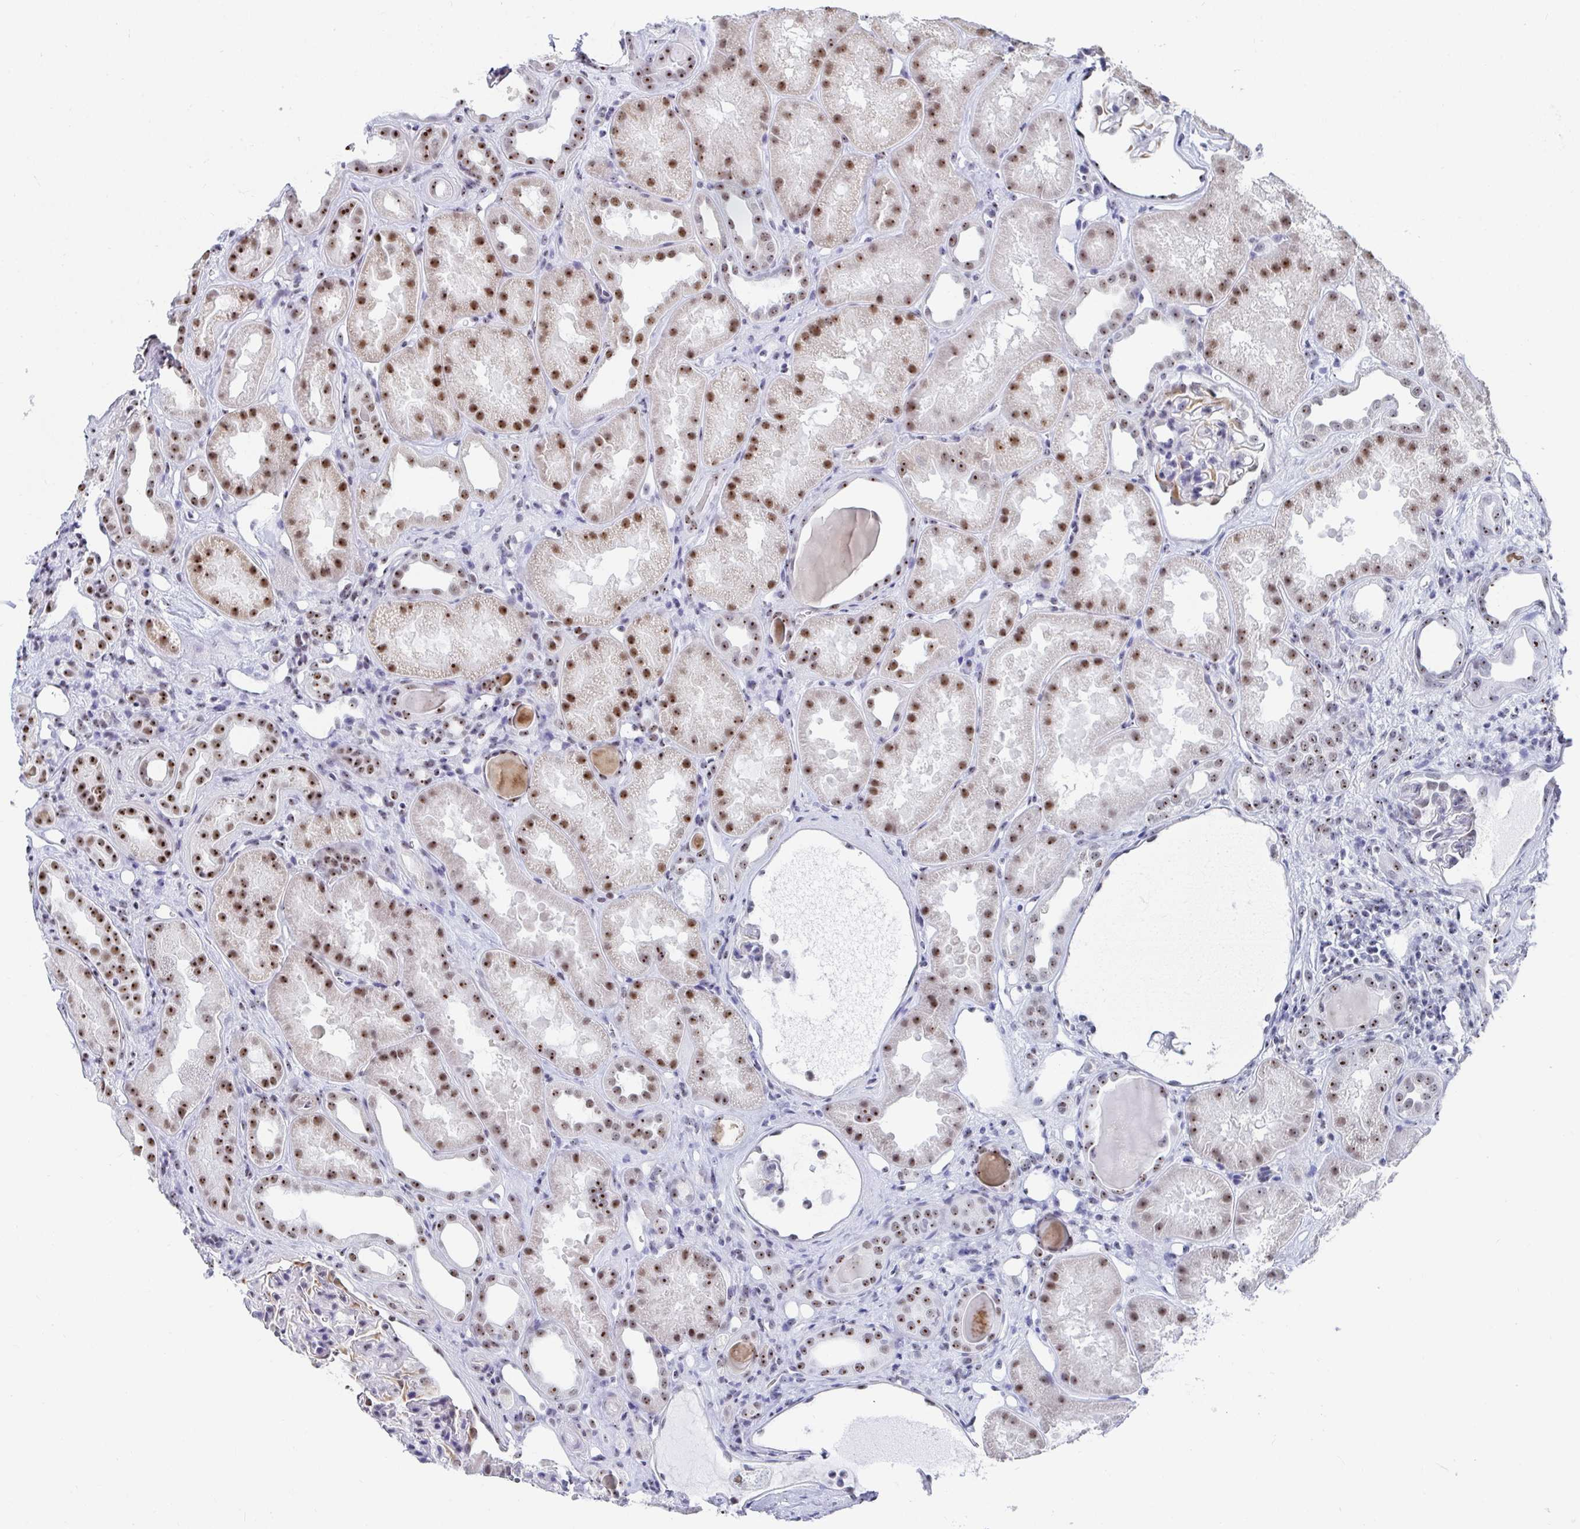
{"staining": {"intensity": "moderate", "quantity": "<25%", "location": "nuclear"}, "tissue": "kidney", "cell_type": "Cells in glomeruli", "image_type": "normal", "snomed": [{"axis": "morphology", "description": "Normal tissue, NOS"}, {"axis": "topography", "description": "Kidney"}], "caption": "DAB (3,3'-diaminobenzidine) immunohistochemical staining of unremarkable kidney reveals moderate nuclear protein expression in about <25% of cells in glomeruli.", "gene": "SIRT7", "patient": {"sex": "male", "age": 61}}